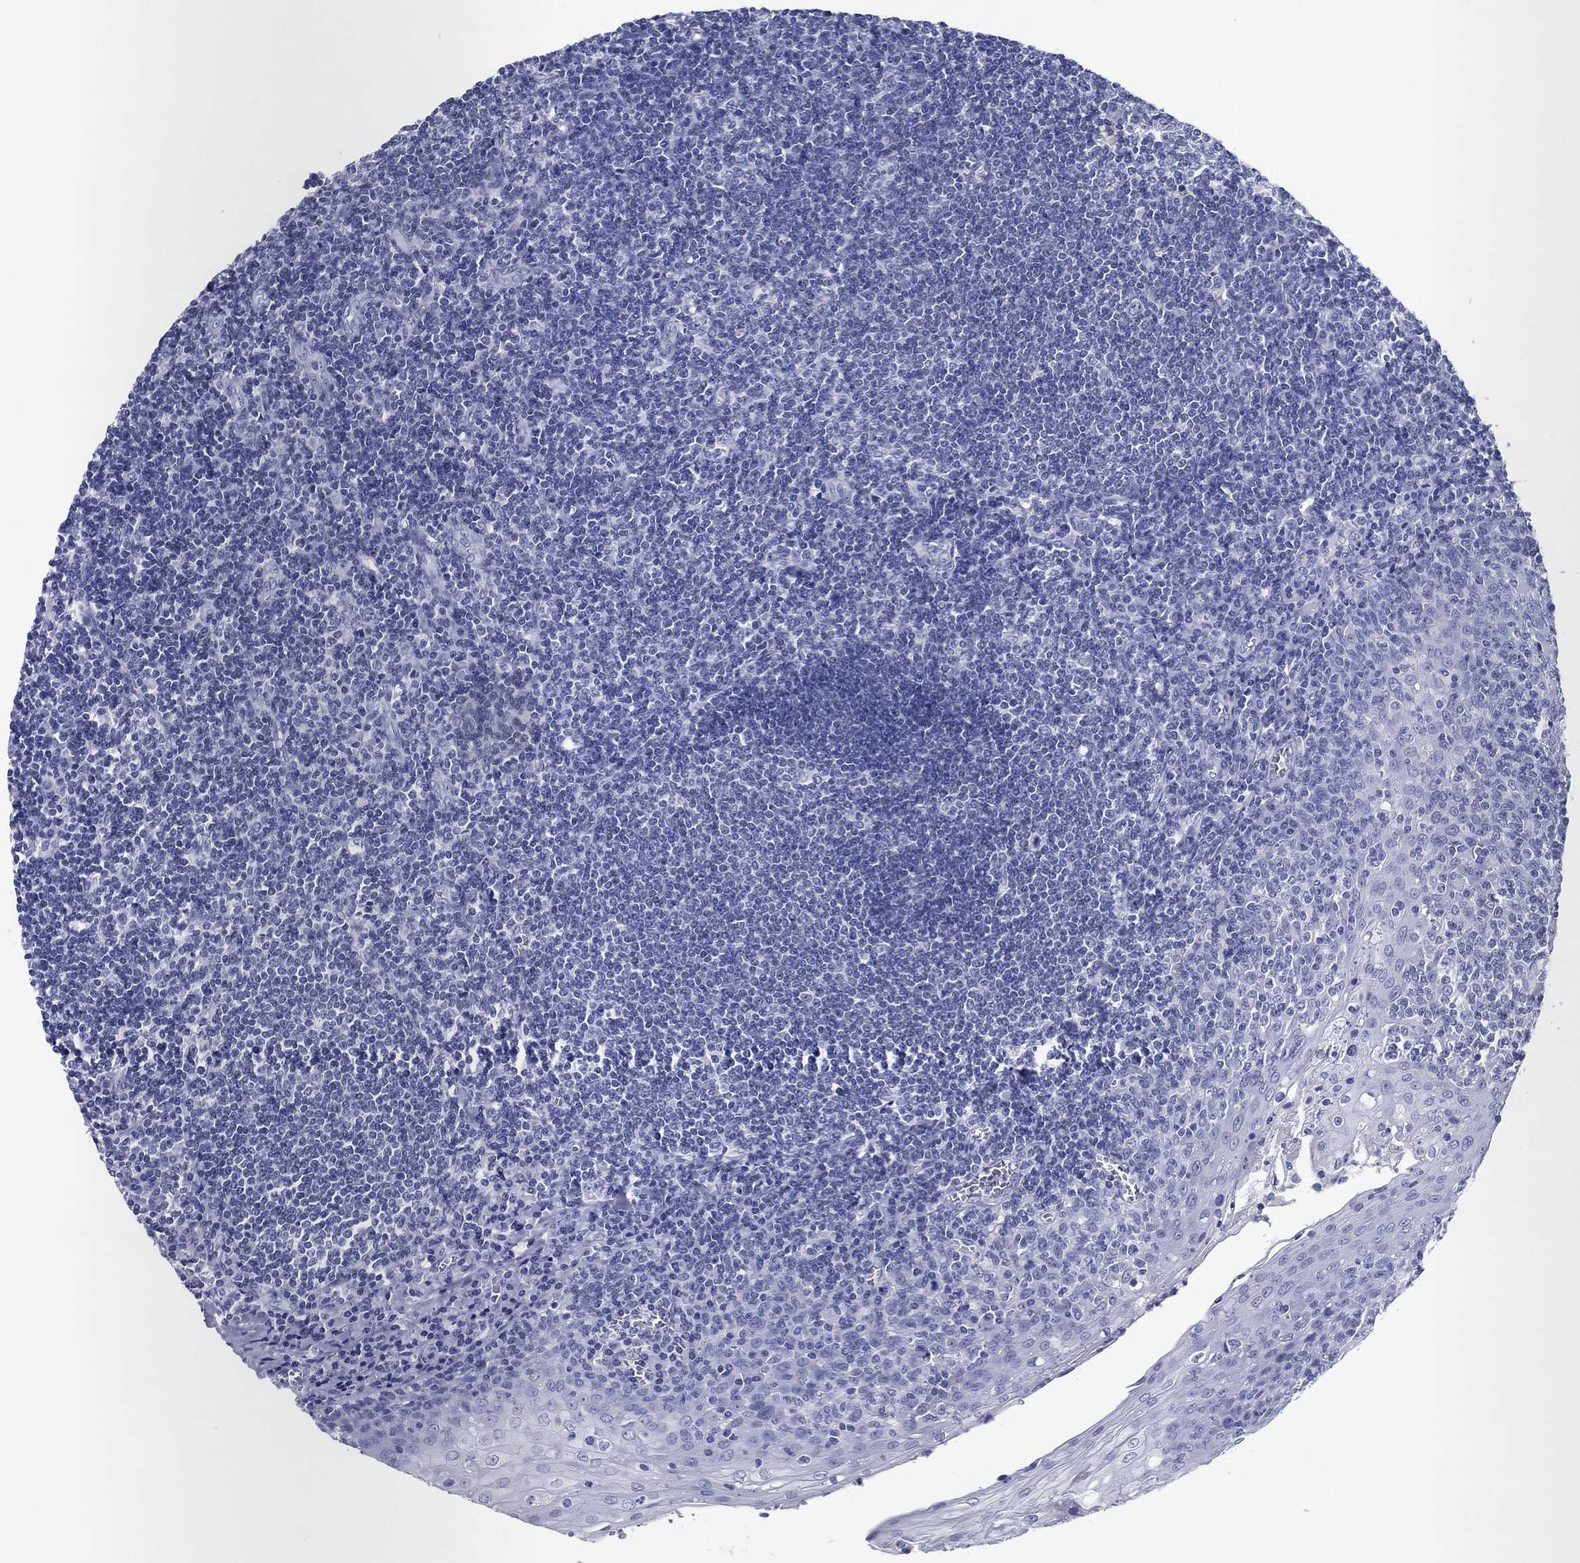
{"staining": {"intensity": "negative", "quantity": "none", "location": "none"}, "tissue": "tonsil", "cell_type": "Germinal center cells", "image_type": "normal", "snomed": [{"axis": "morphology", "description": "Normal tissue, NOS"}, {"axis": "topography", "description": "Tonsil"}], "caption": "A high-resolution image shows immunohistochemistry (IHC) staining of normal tonsil, which displays no significant expression in germinal center cells. (IHC, brightfield microscopy, high magnification).", "gene": "BSPRY", "patient": {"sex": "male", "age": 33}}